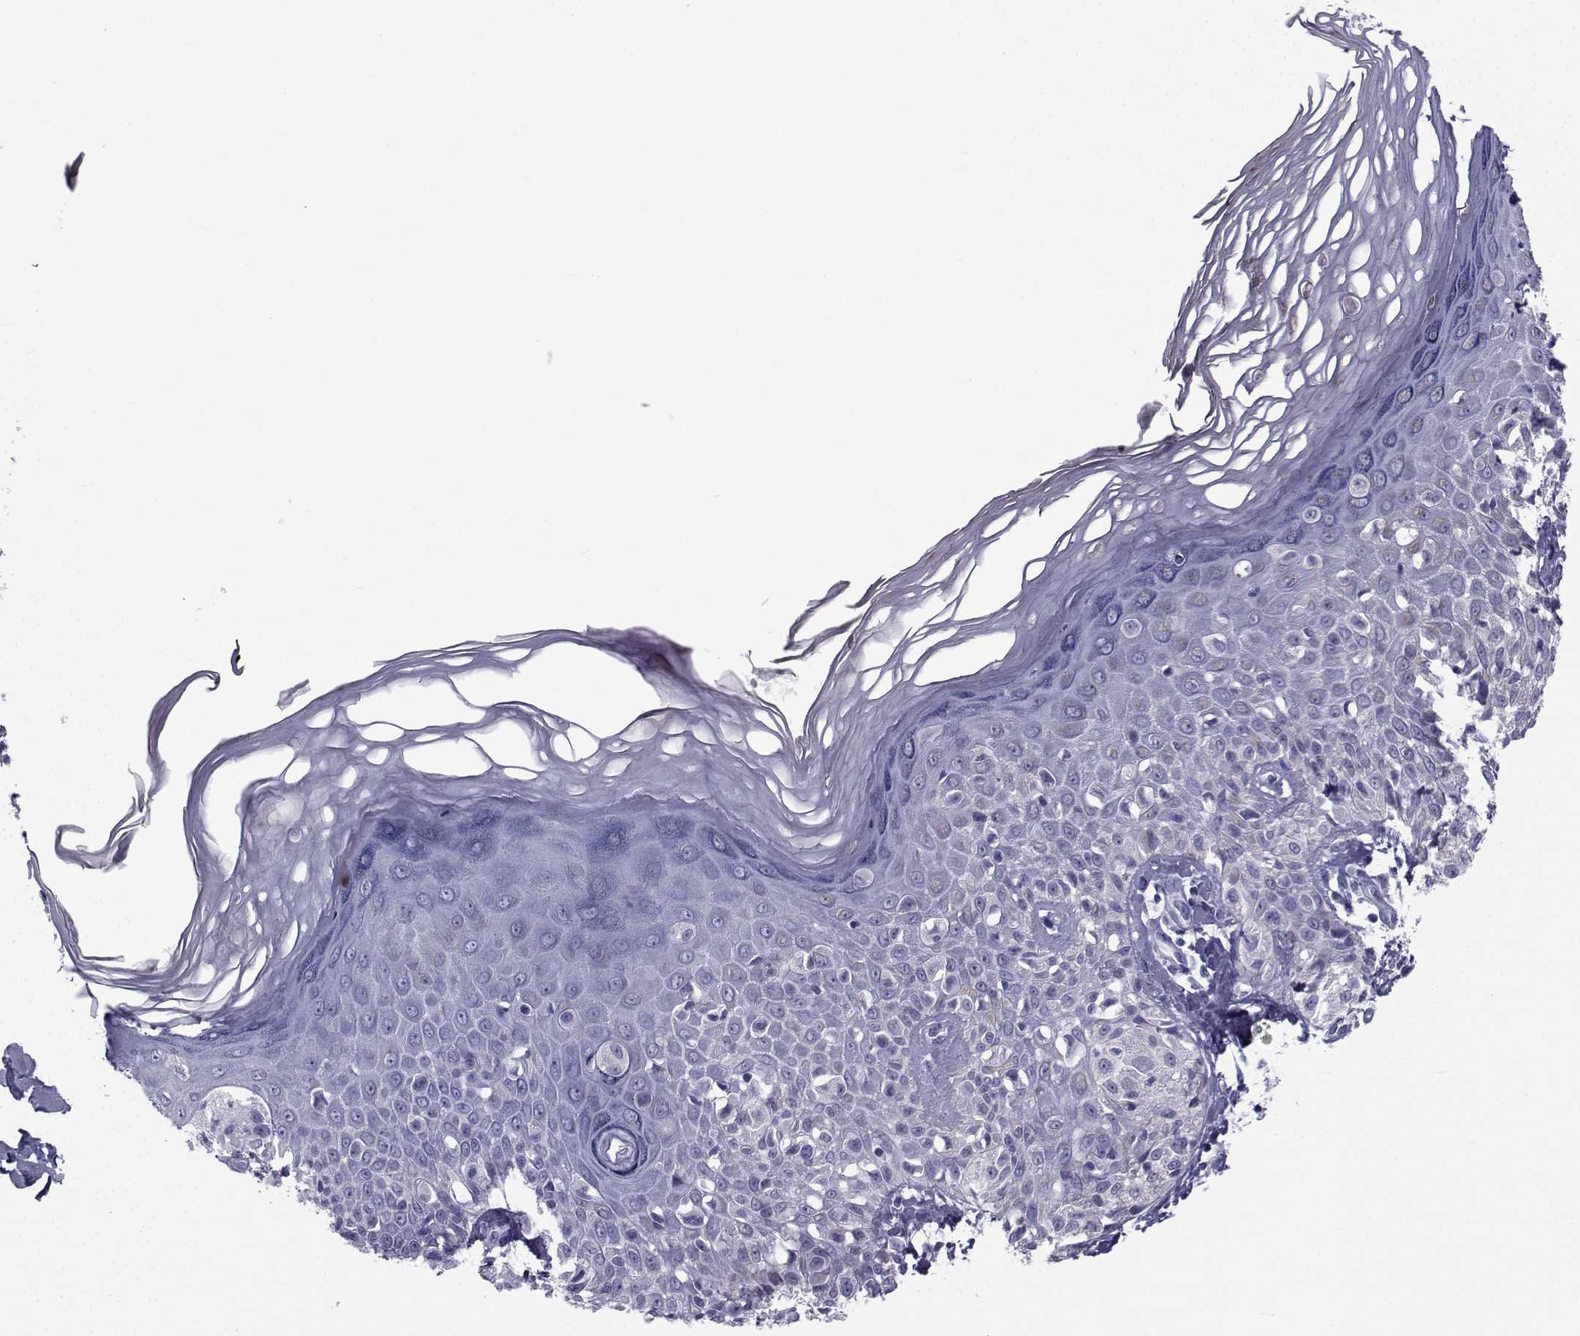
{"staining": {"intensity": "negative", "quantity": "none", "location": "none"}, "tissue": "melanoma", "cell_type": "Tumor cells", "image_type": "cancer", "snomed": [{"axis": "morphology", "description": "Malignant melanoma, NOS"}, {"axis": "topography", "description": "Skin"}], "caption": "High magnification brightfield microscopy of melanoma stained with DAB (brown) and counterstained with hematoxylin (blue): tumor cells show no significant staining.", "gene": "SPANXD", "patient": {"sex": "female", "age": 73}}